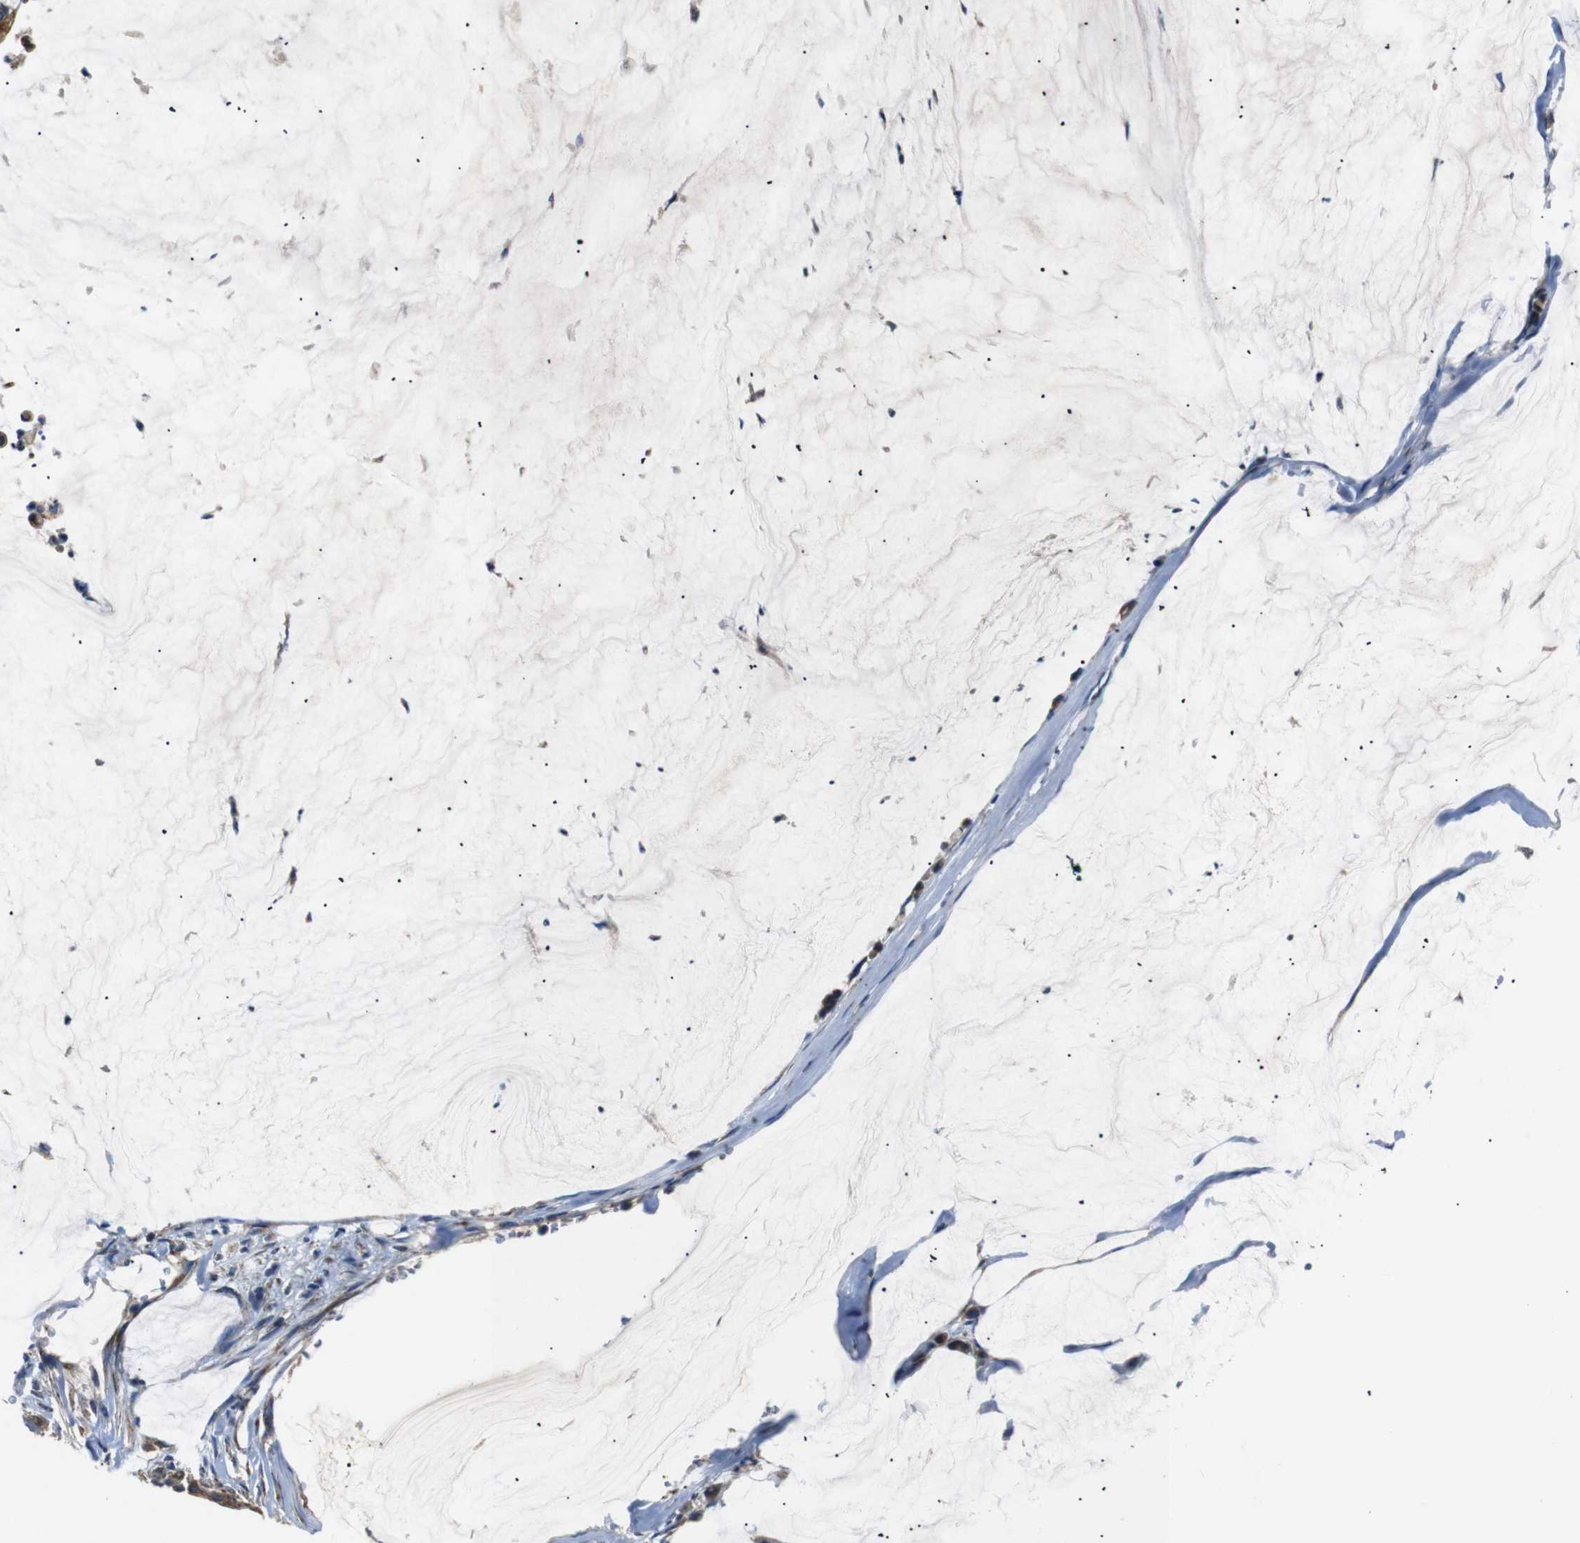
{"staining": {"intensity": "strong", "quantity": ">75%", "location": "cytoplasmic/membranous"}, "tissue": "pancreatic cancer", "cell_type": "Tumor cells", "image_type": "cancer", "snomed": [{"axis": "morphology", "description": "Adenocarcinoma, NOS"}, {"axis": "topography", "description": "Pancreas"}], "caption": "Human pancreatic adenocarcinoma stained for a protein (brown) demonstrates strong cytoplasmic/membranous positive staining in approximately >75% of tumor cells.", "gene": "NETO2", "patient": {"sex": "male", "age": 41}}